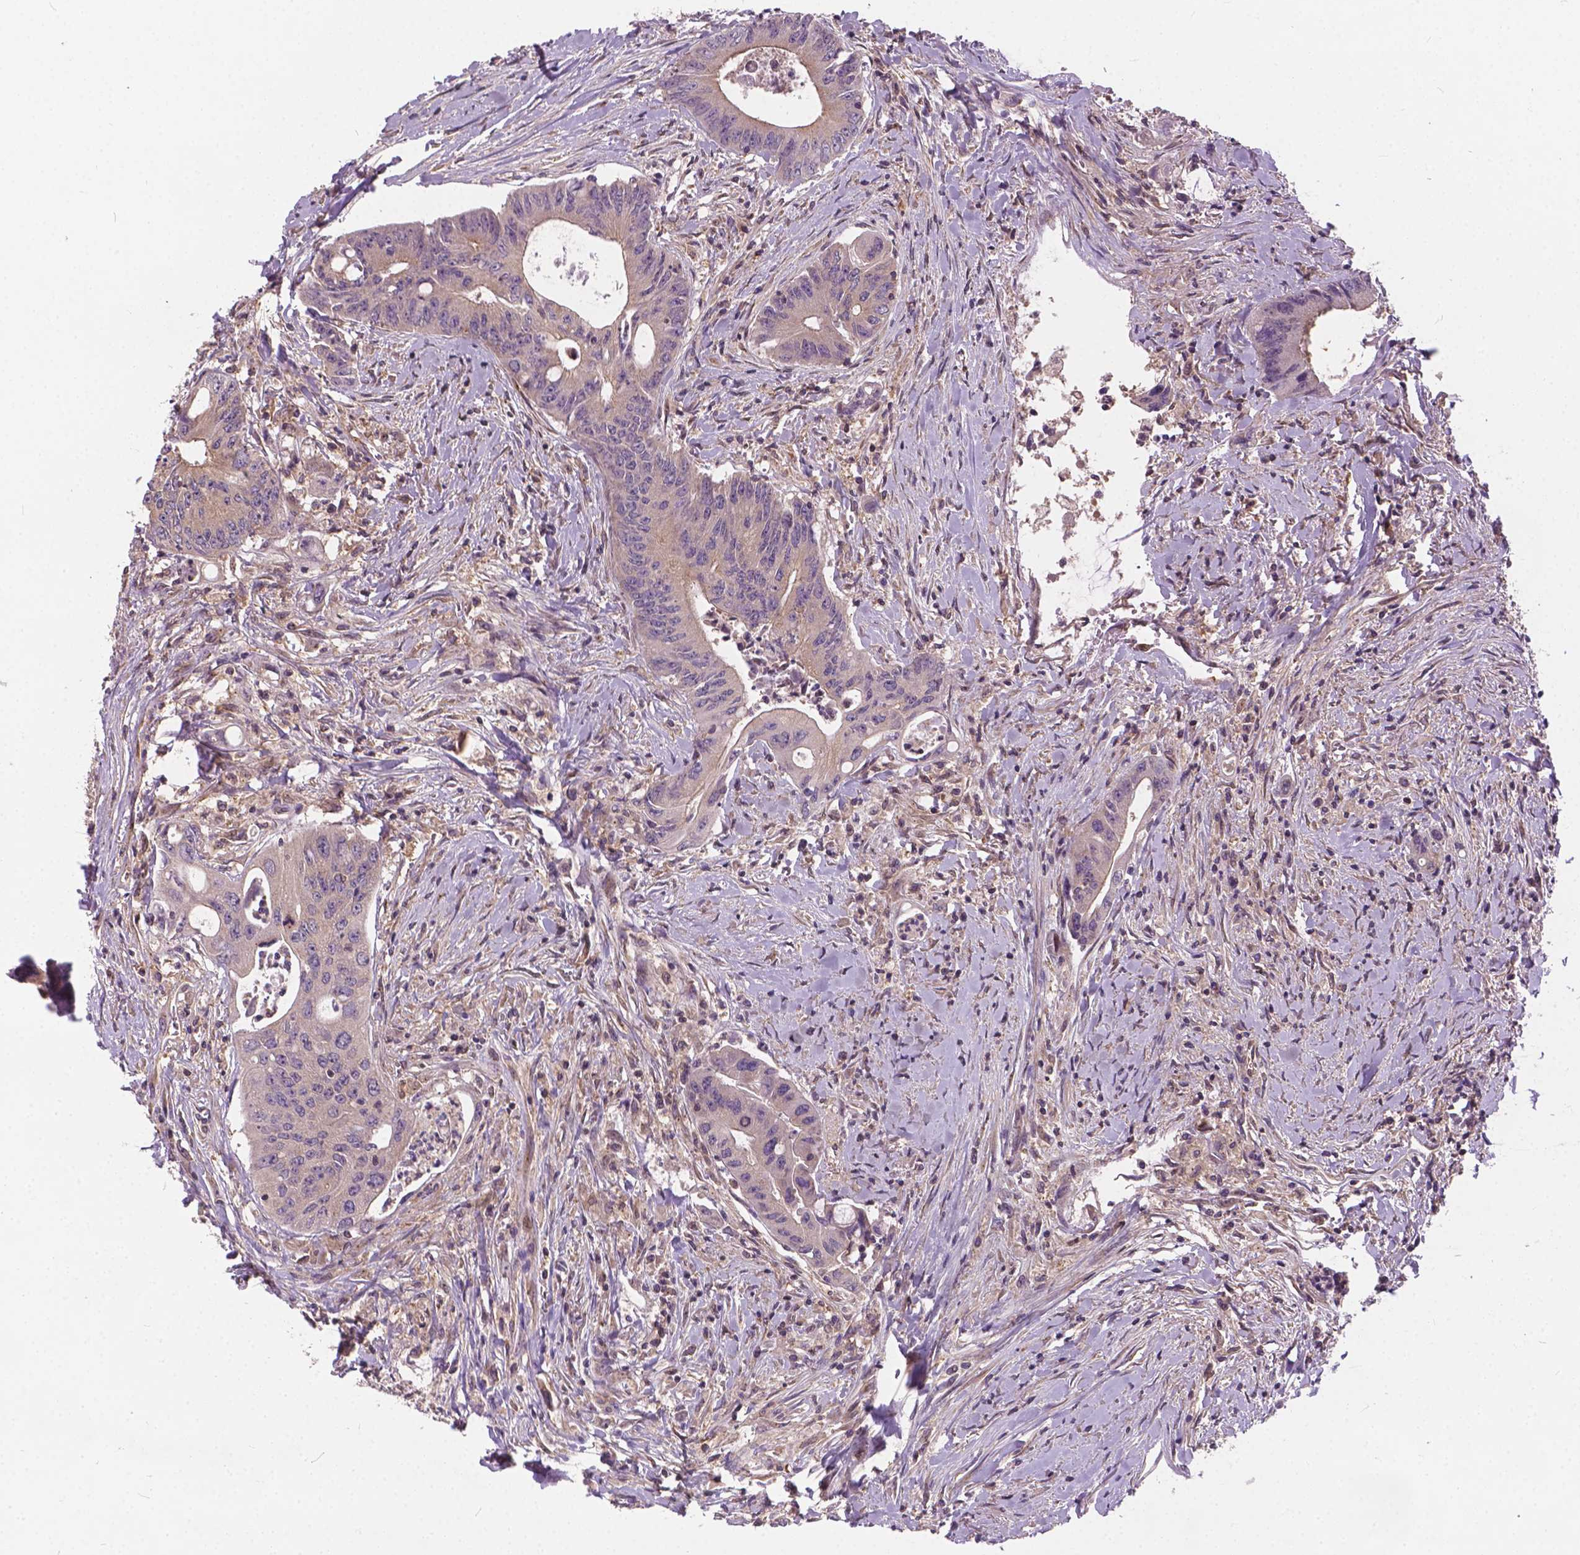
{"staining": {"intensity": "negative", "quantity": "none", "location": "none"}, "tissue": "colorectal cancer", "cell_type": "Tumor cells", "image_type": "cancer", "snomed": [{"axis": "morphology", "description": "Adenocarcinoma, NOS"}, {"axis": "topography", "description": "Rectum"}], "caption": "Tumor cells show no significant protein staining in adenocarcinoma (colorectal). Nuclei are stained in blue.", "gene": "MZT1", "patient": {"sex": "male", "age": 59}}